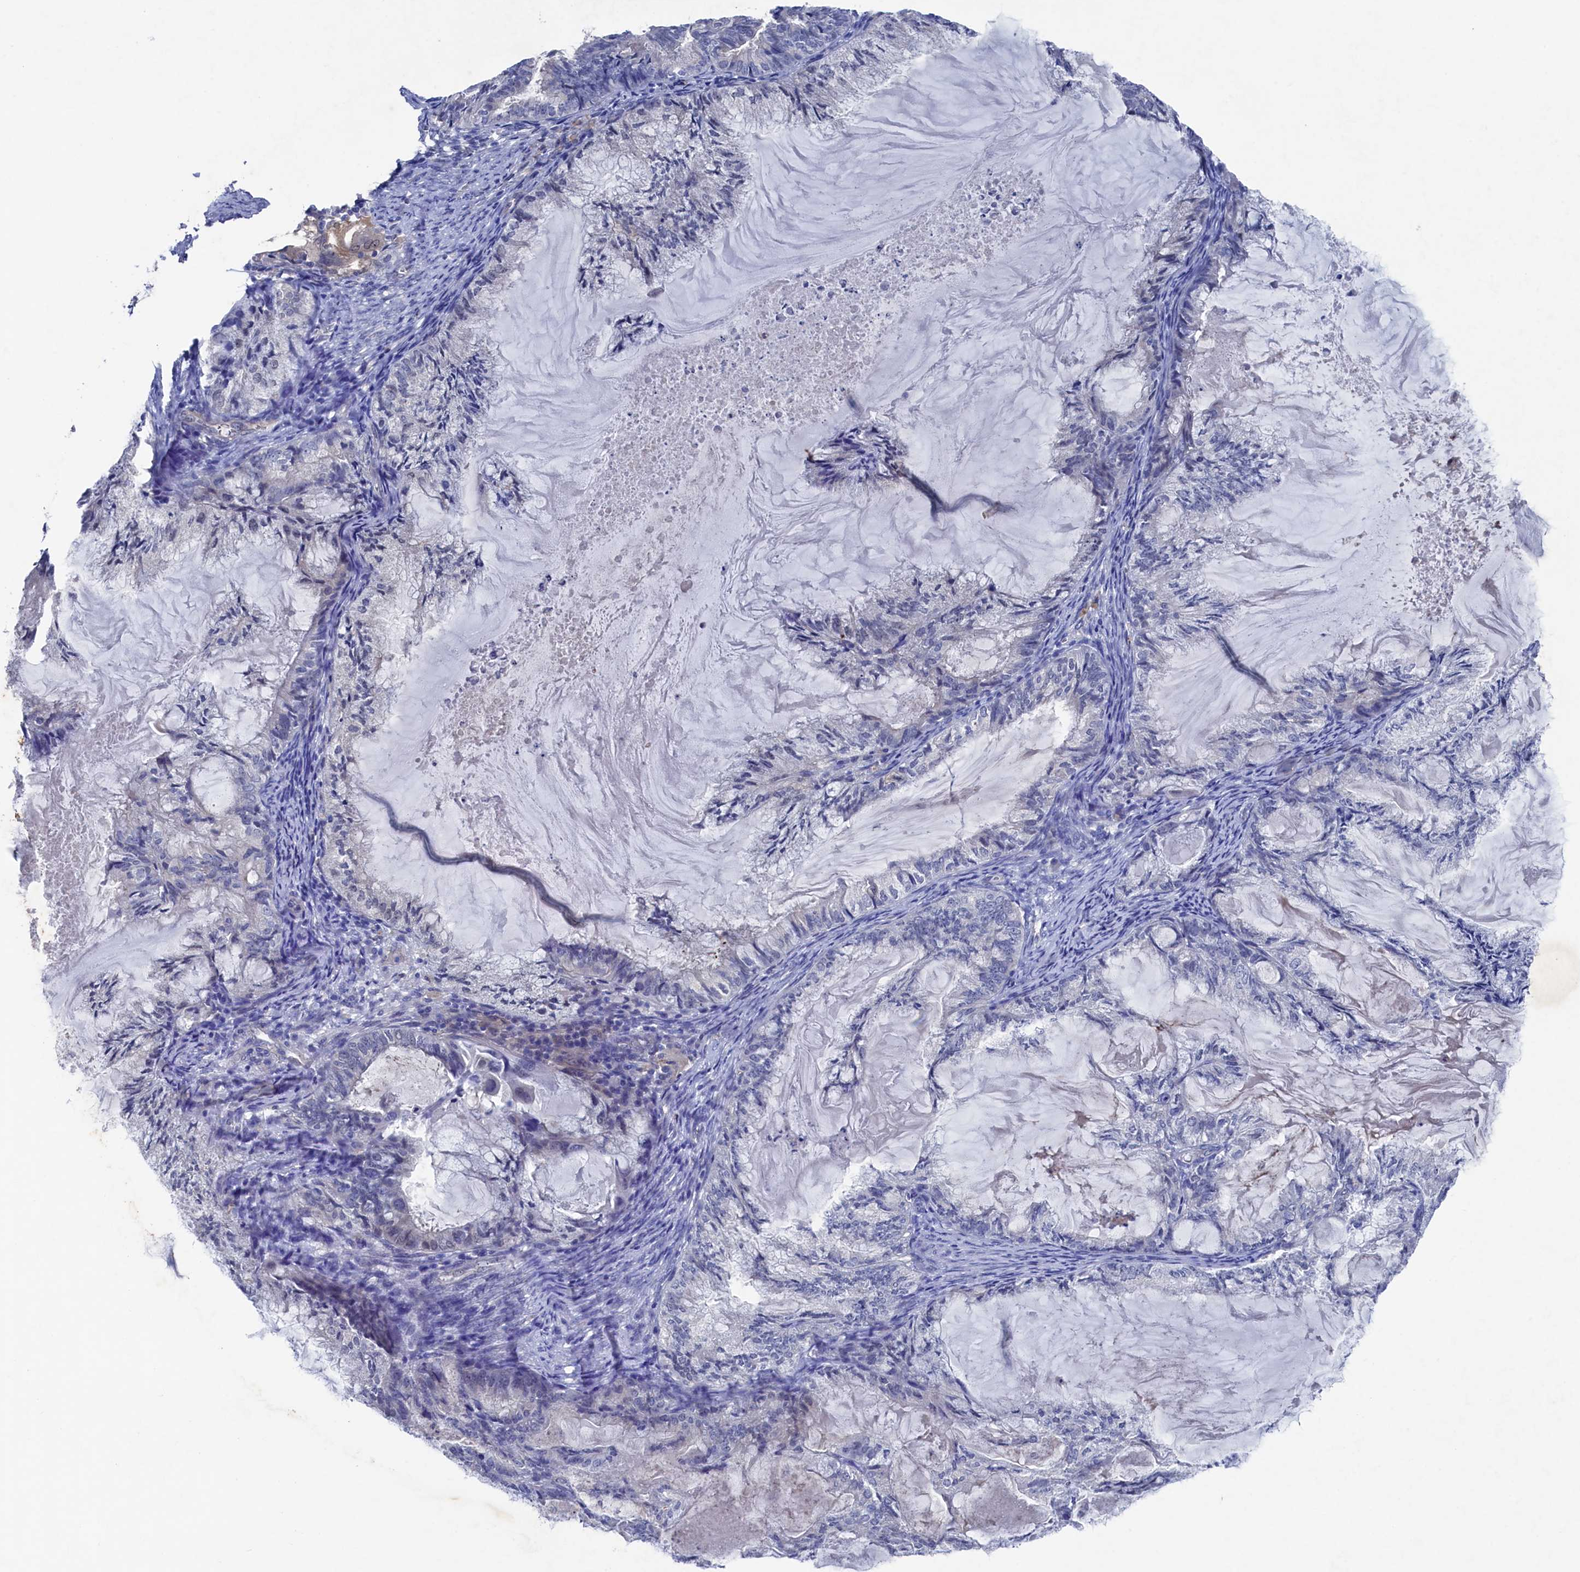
{"staining": {"intensity": "negative", "quantity": "none", "location": "none"}, "tissue": "endometrial cancer", "cell_type": "Tumor cells", "image_type": "cancer", "snomed": [{"axis": "morphology", "description": "Adenocarcinoma, NOS"}, {"axis": "topography", "description": "Endometrium"}], "caption": "This is a micrograph of immunohistochemistry staining of endometrial cancer (adenocarcinoma), which shows no staining in tumor cells.", "gene": "RNH1", "patient": {"sex": "female", "age": 86}}